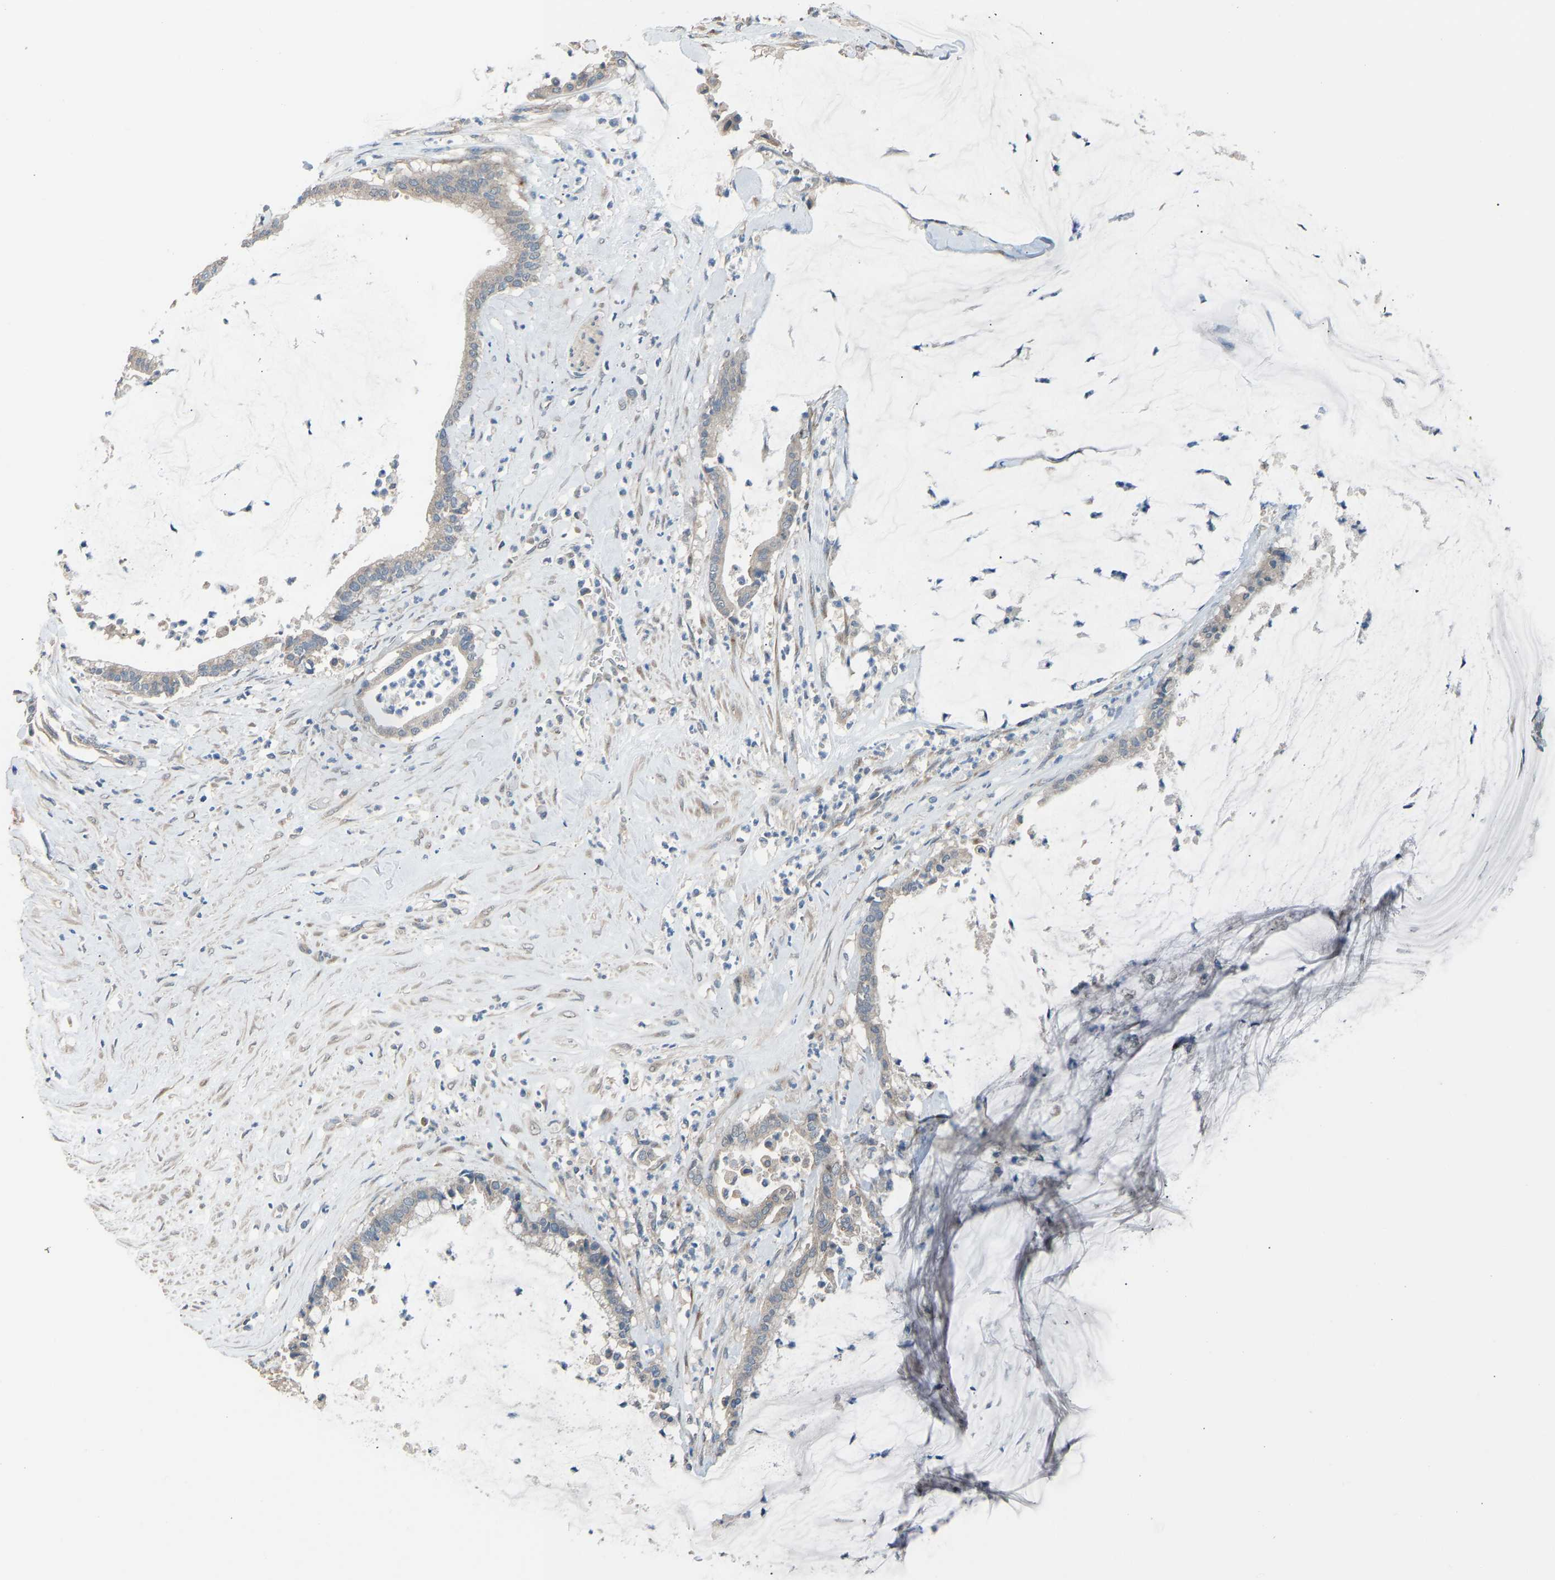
{"staining": {"intensity": "negative", "quantity": "none", "location": "none"}, "tissue": "pancreatic cancer", "cell_type": "Tumor cells", "image_type": "cancer", "snomed": [{"axis": "morphology", "description": "Adenocarcinoma, NOS"}, {"axis": "topography", "description": "Pancreas"}], "caption": "Image shows no significant protein staining in tumor cells of pancreatic adenocarcinoma.", "gene": "SLC43A1", "patient": {"sex": "male", "age": 41}}